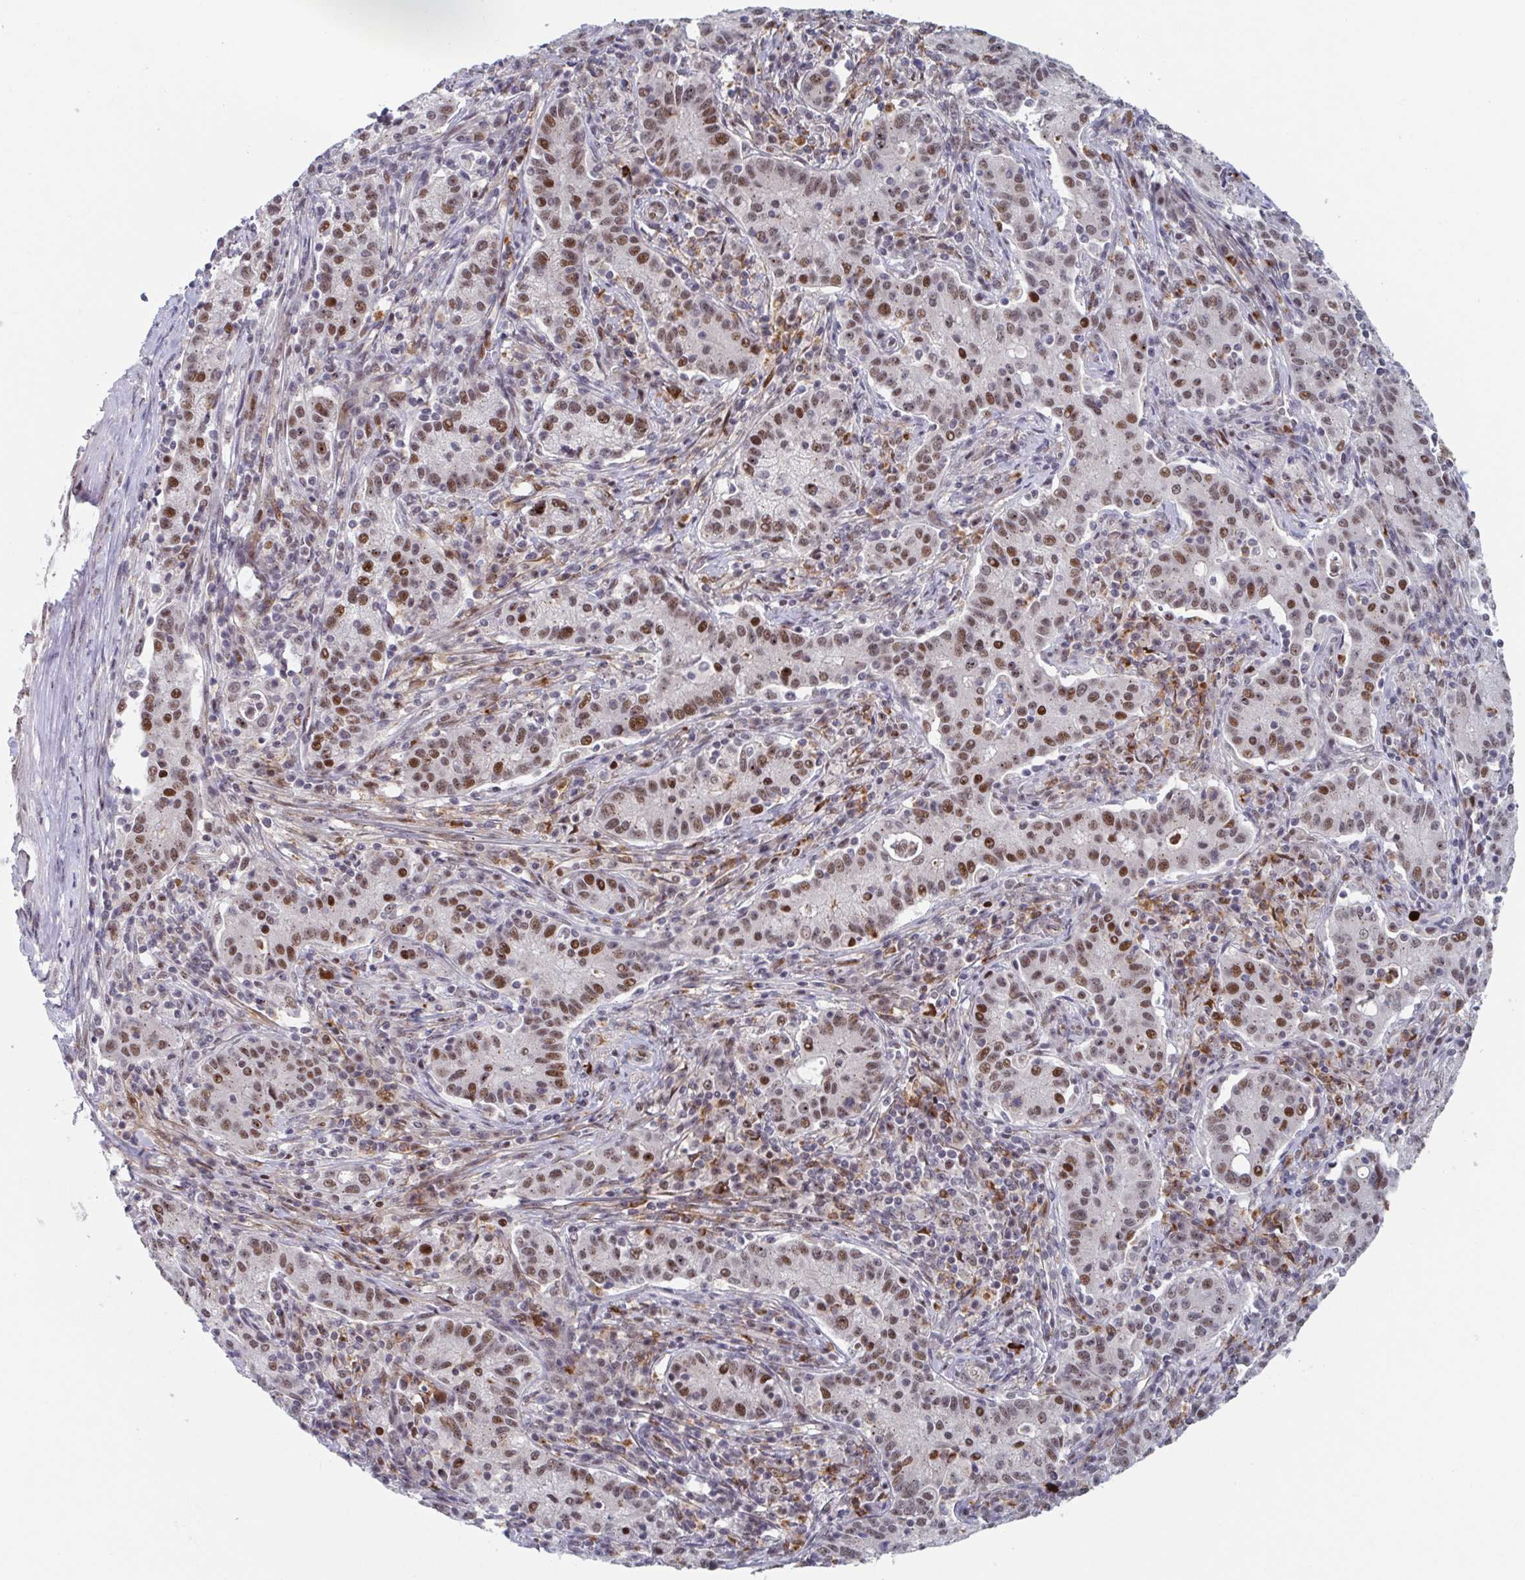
{"staining": {"intensity": "moderate", "quantity": "25%-75%", "location": "nuclear"}, "tissue": "cervical cancer", "cell_type": "Tumor cells", "image_type": "cancer", "snomed": [{"axis": "morphology", "description": "Normal tissue, NOS"}, {"axis": "morphology", "description": "Adenocarcinoma, NOS"}, {"axis": "topography", "description": "Cervix"}], "caption": "Immunohistochemical staining of cervical cancer displays medium levels of moderate nuclear protein expression in about 25%-75% of tumor cells.", "gene": "RNF212", "patient": {"sex": "female", "age": 44}}